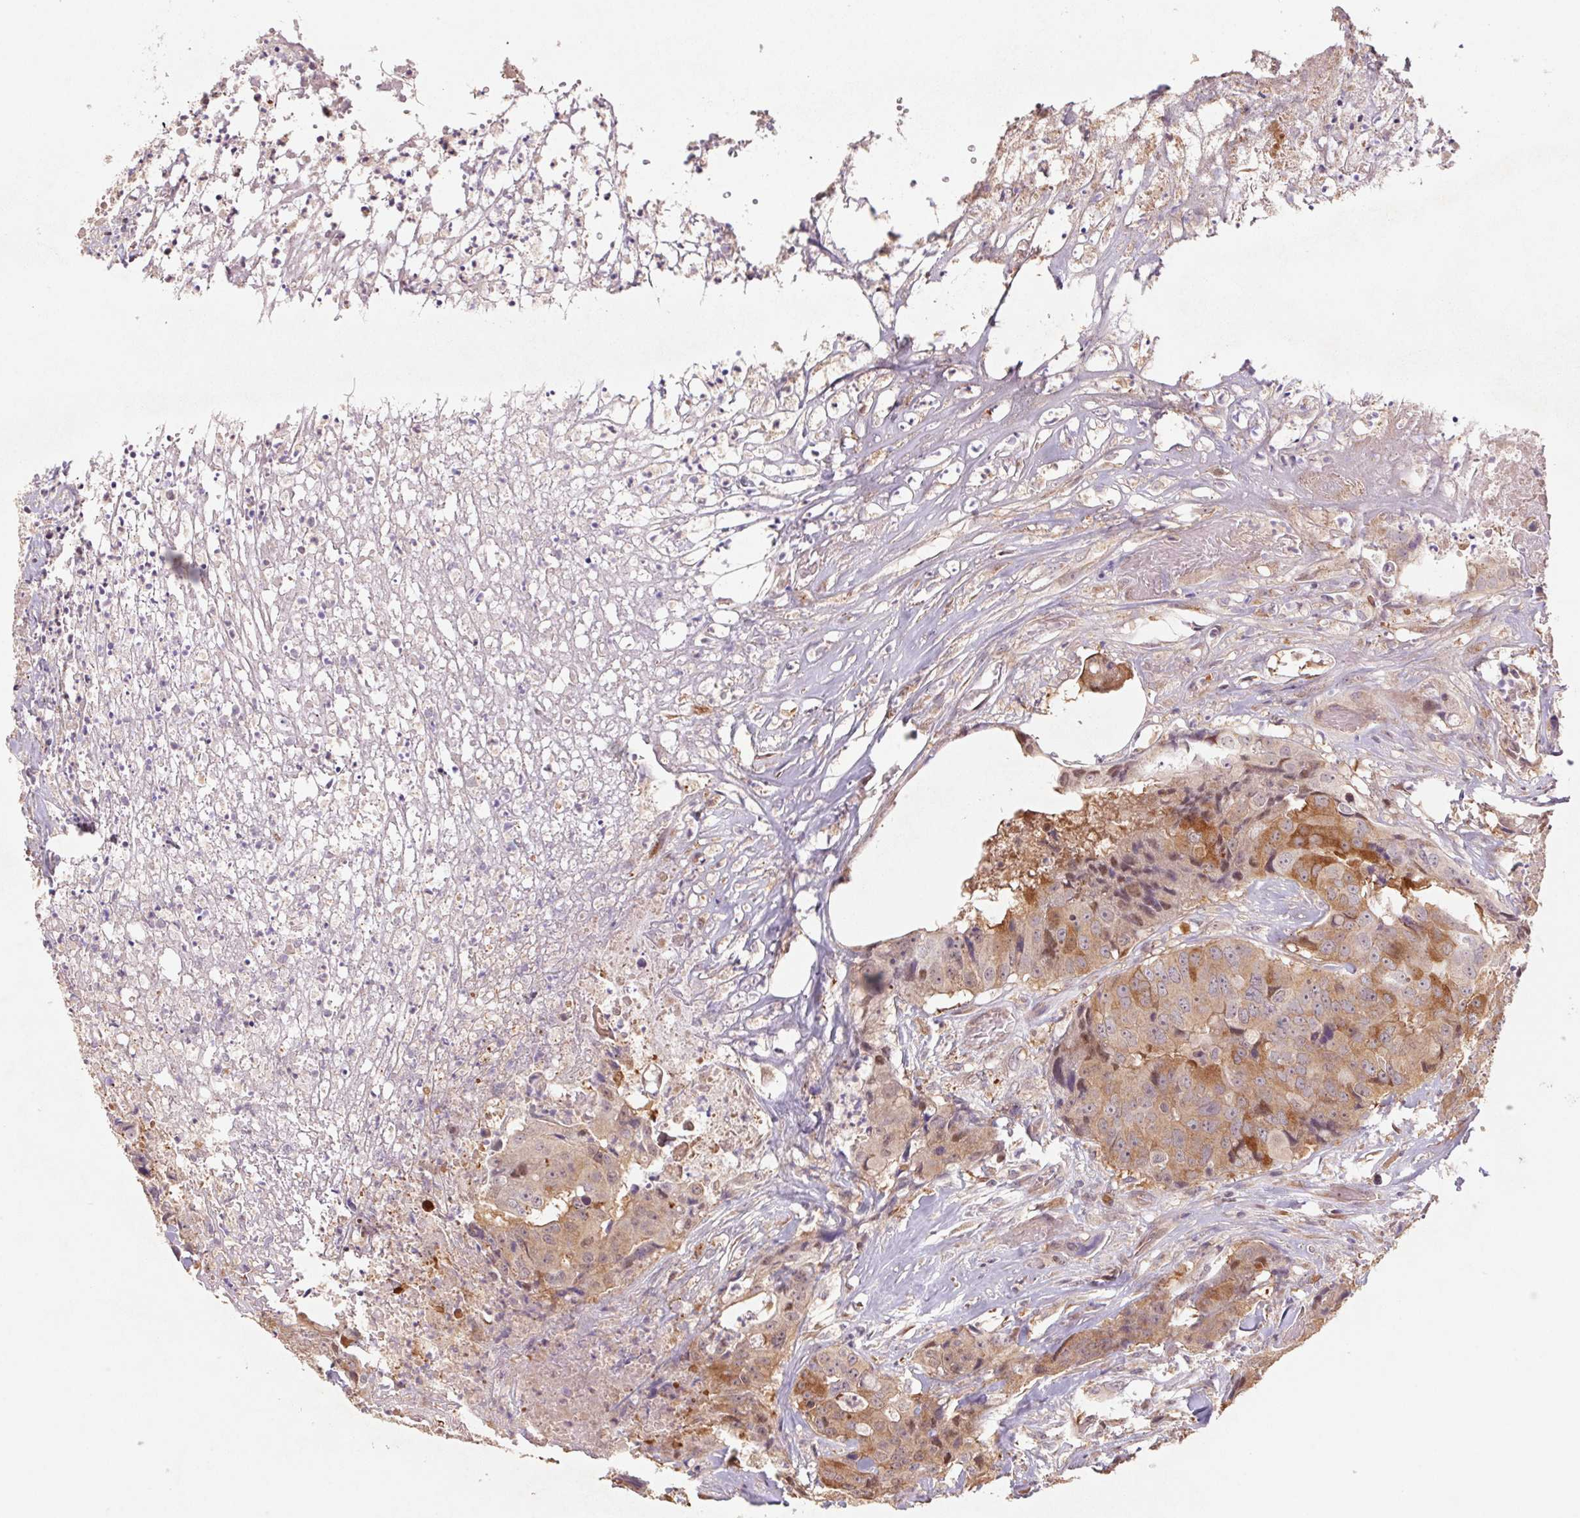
{"staining": {"intensity": "moderate", "quantity": "25%-75%", "location": "cytoplasmic/membranous"}, "tissue": "colorectal cancer", "cell_type": "Tumor cells", "image_type": "cancer", "snomed": [{"axis": "morphology", "description": "Adenocarcinoma, NOS"}, {"axis": "topography", "description": "Rectum"}], "caption": "Immunohistochemical staining of human colorectal adenocarcinoma shows medium levels of moderate cytoplasmic/membranous protein staining in about 25%-75% of tumor cells. The staining was performed using DAB (3,3'-diaminobenzidine) to visualize the protein expression in brown, while the nuclei were stained in blue with hematoxylin (Magnification: 20x).", "gene": "RRM1", "patient": {"sex": "female", "age": 62}}